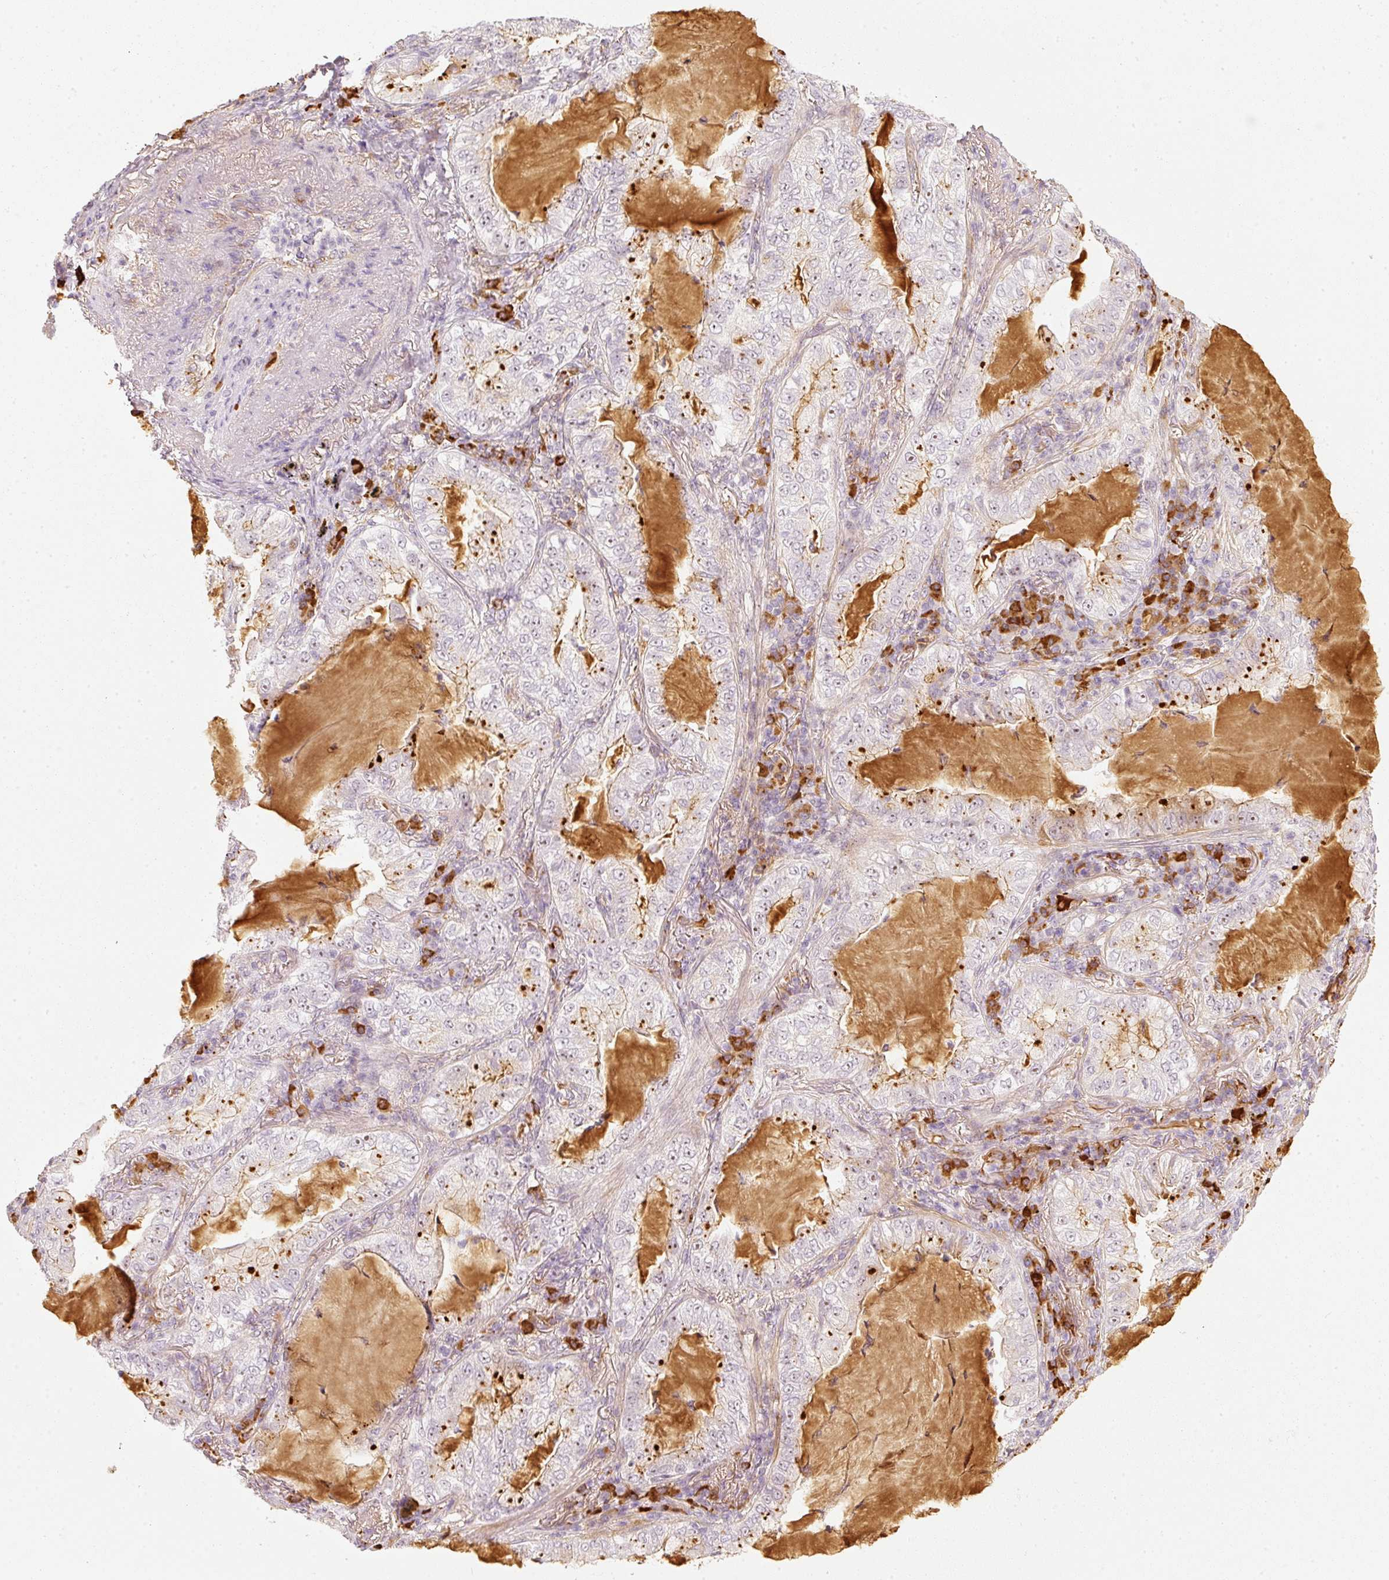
{"staining": {"intensity": "strong", "quantity": "<25%", "location": "cytoplasmic/membranous"}, "tissue": "lung cancer", "cell_type": "Tumor cells", "image_type": "cancer", "snomed": [{"axis": "morphology", "description": "Adenocarcinoma, NOS"}, {"axis": "topography", "description": "Lung"}], "caption": "Brown immunohistochemical staining in human lung cancer (adenocarcinoma) displays strong cytoplasmic/membranous staining in about <25% of tumor cells.", "gene": "VCAM1", "patient": {"sex": "female", "age": 73}}